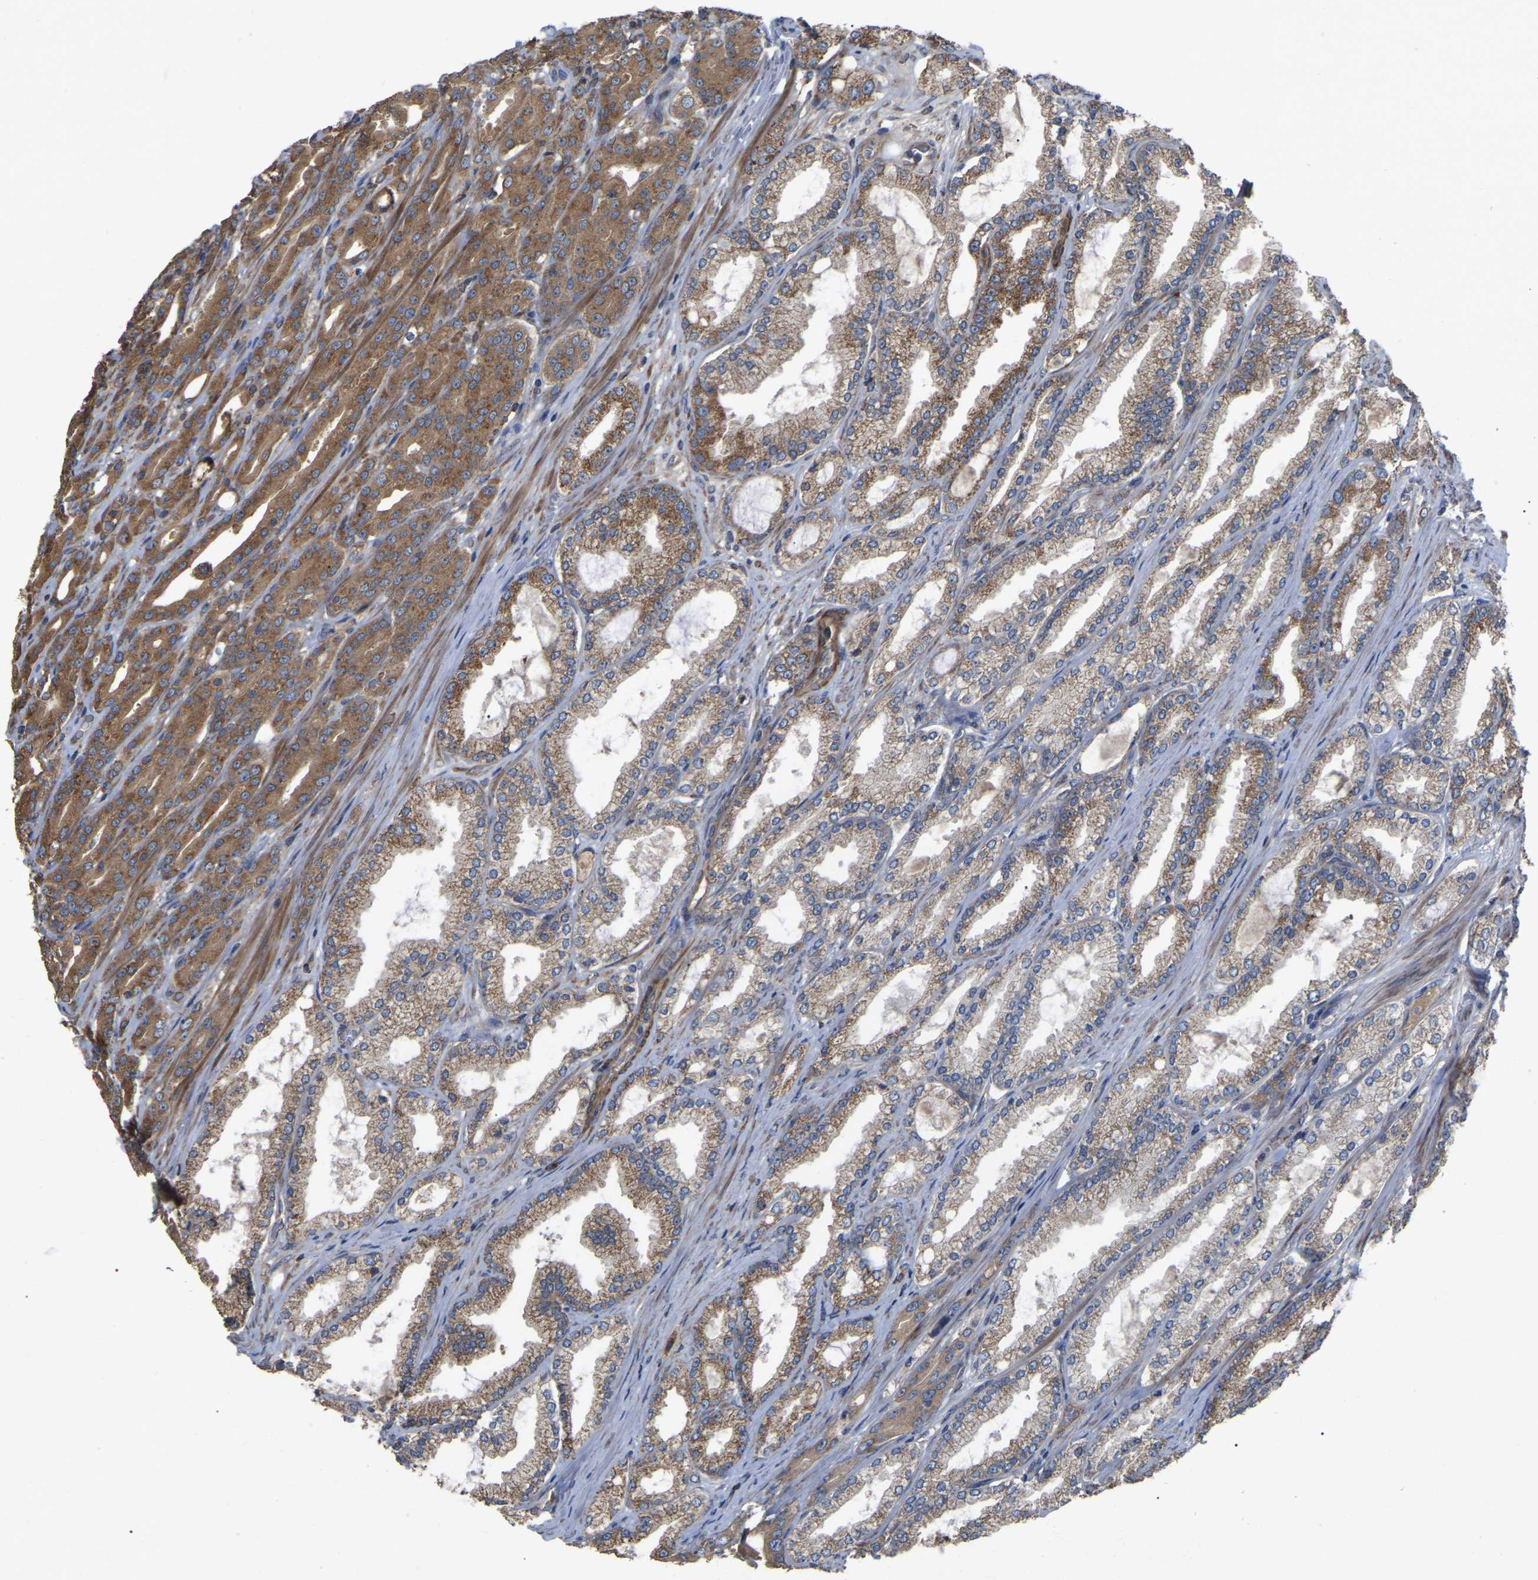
{"staining": {"intensity": "moderate", "quantity": ">75%", "location": "cytoplasmic/membranous"}, "tissue": "prostate cancer", "cell_type": "Tumor cells", "image_type": "cancer", "snomed": [{"axis": "morphology", "description": "Adenocarcinoma, High grade"}, {"axis": "topography", "description": "Prostate"}], "caption": "Protein staining shows moderate cytoplasmic/membranous expression in approximately >75% of tumor cells in prostate high-grade adenocarcinoma.", "gene": "GCC1", "patient": {"sex": "male", "age": 71}}